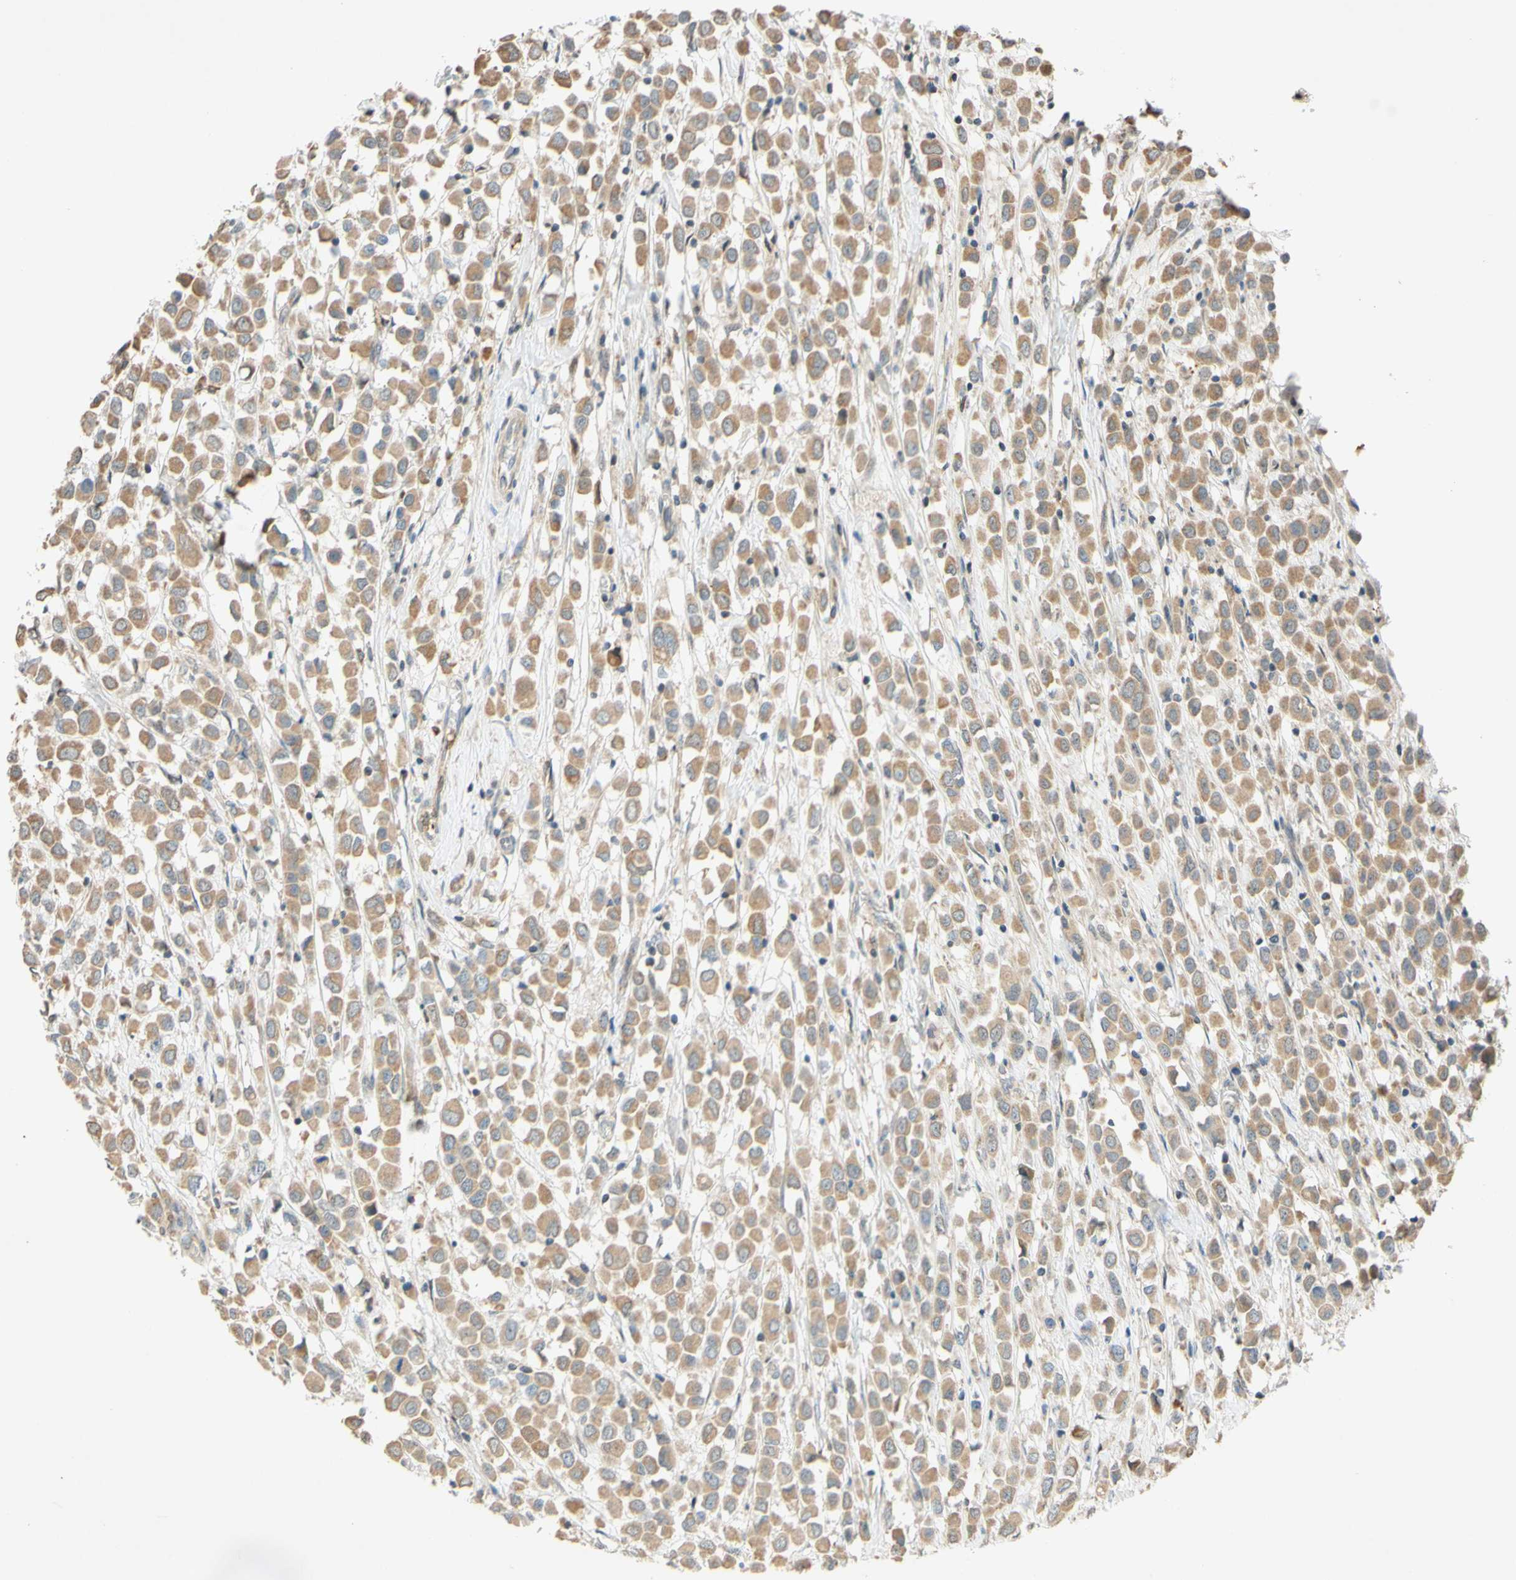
{"staining": {"intensity": "moderate", "quantity": ">75%", "location": "cytoplasmic/membranous"}, "tissue": "breast cancer", "cell_type": "Tumor cells", "image_type": "cancer", "snomed": [{"axis": "morphology", "description": "Duct carcinoma"}, {"axis": "topography", "description": "Breast"}], "caption": "A photomicrograph of human infiltrating ductal carcinoma (breast) stained for a protein displays moderate cytoplasmic/membranous brown staining in tumor cells.", "gene": "GATA1", "patient": {"sex": "female", "age": 61}}